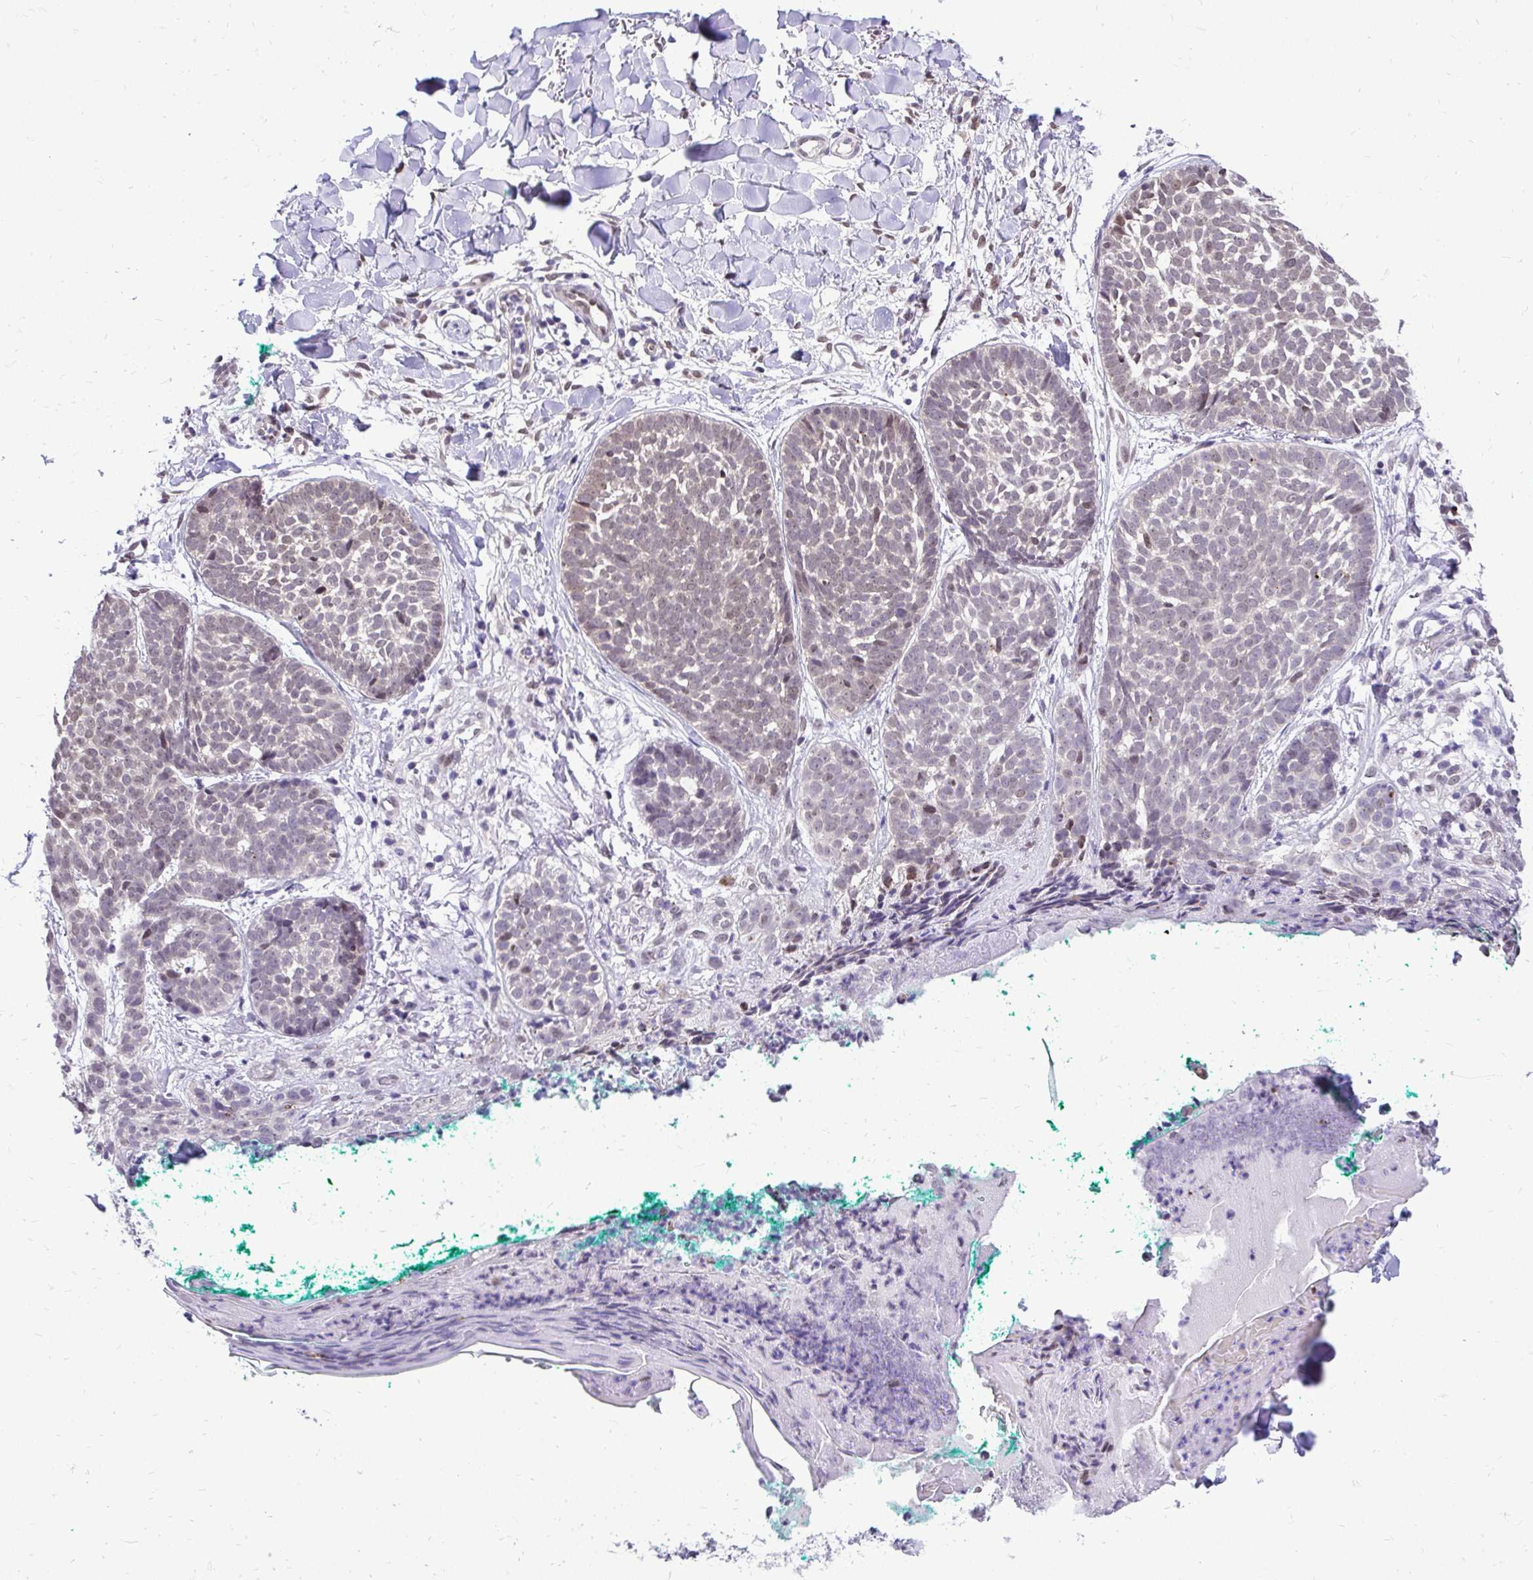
{"staining": {"intensity": "weak", "quantity": "25%-75%", "location": "nuclear"}, "tissue": "skin cancer", "cell_type": "Tumor cells", "image_type": "cancer", "snomed": [{"axis": "morphology", "description": "Basal cell carcinoma"}, {"axis": "topography", "description": "Skin"}, {"axis": "topography", "description": "Skin of neck"}, {"axis": "topography", "description": "Skin of shoulder"}, {"axis": "topography", "description": "Skin of back"}], "caption": "There is low levels of weak nuclear staining in tumor cells of skin basal cell carcinoma, as demonstrated by immunohistochemical staining (brown color).", "gene": "BANF1", "patient": {"sex": "male", "age": 80}}